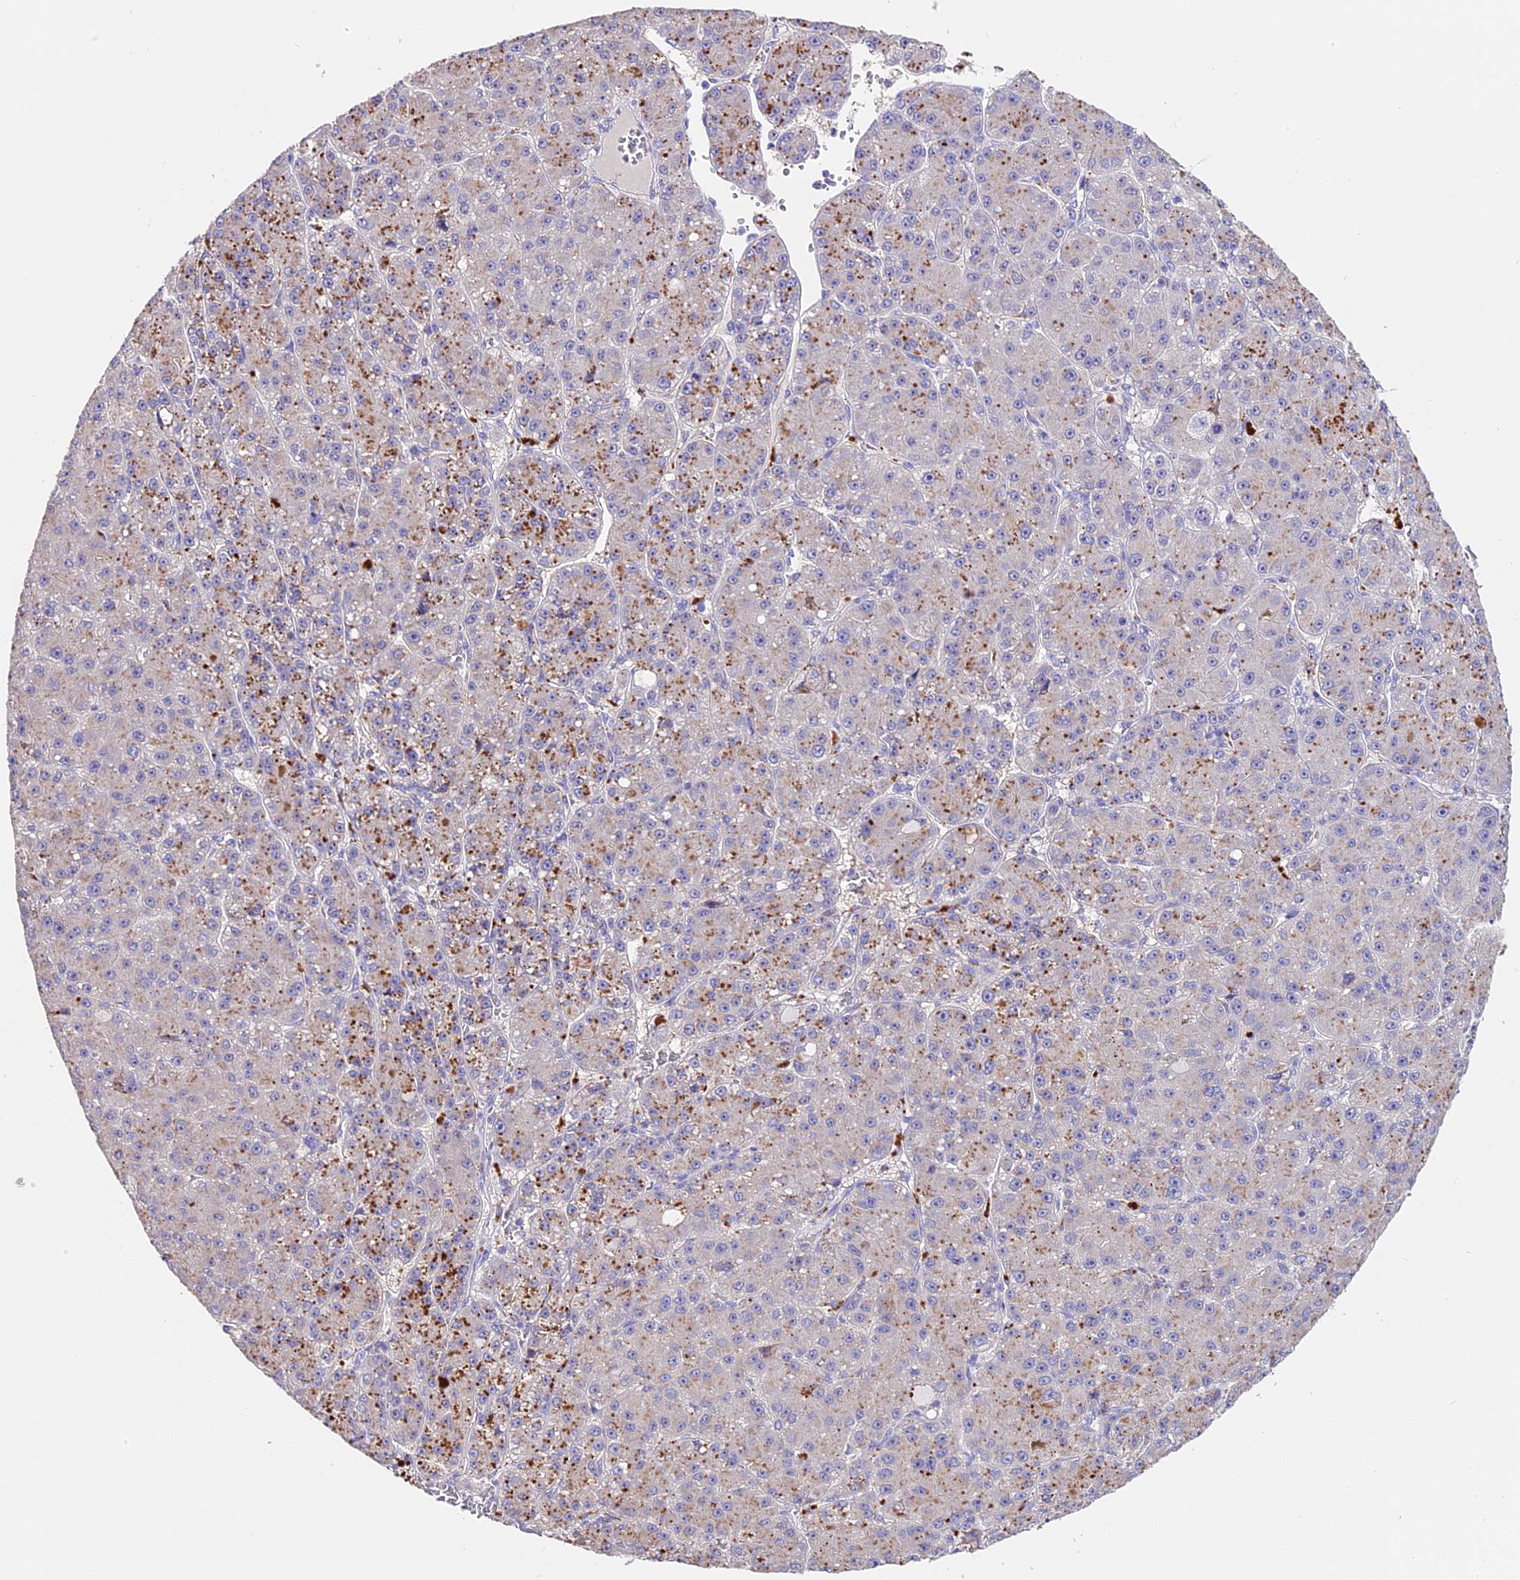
{"staining": {"intensity": "moderate", "quantity": "25%-75%", "location": "cytoplasmic/membranous"}, "tissue": "liver cancer", "cell_type": "Tumor cells", "image_type": "cancer", "snomed": [{"axis": "morphology", "description": "Carcinoma, Hepatocellular, NOS"}, {"axis": "topography", "description": "Liver"}], "caption": "Immunohistochemical staining of liver hepatocellular carcinoma exhibits medium levels of moderate cytoplasmic/membranous protein expression in about 25%-75% of tumor cells.", "gene": "LYPD6", "patient": {"sex": "male", "age": 67}}